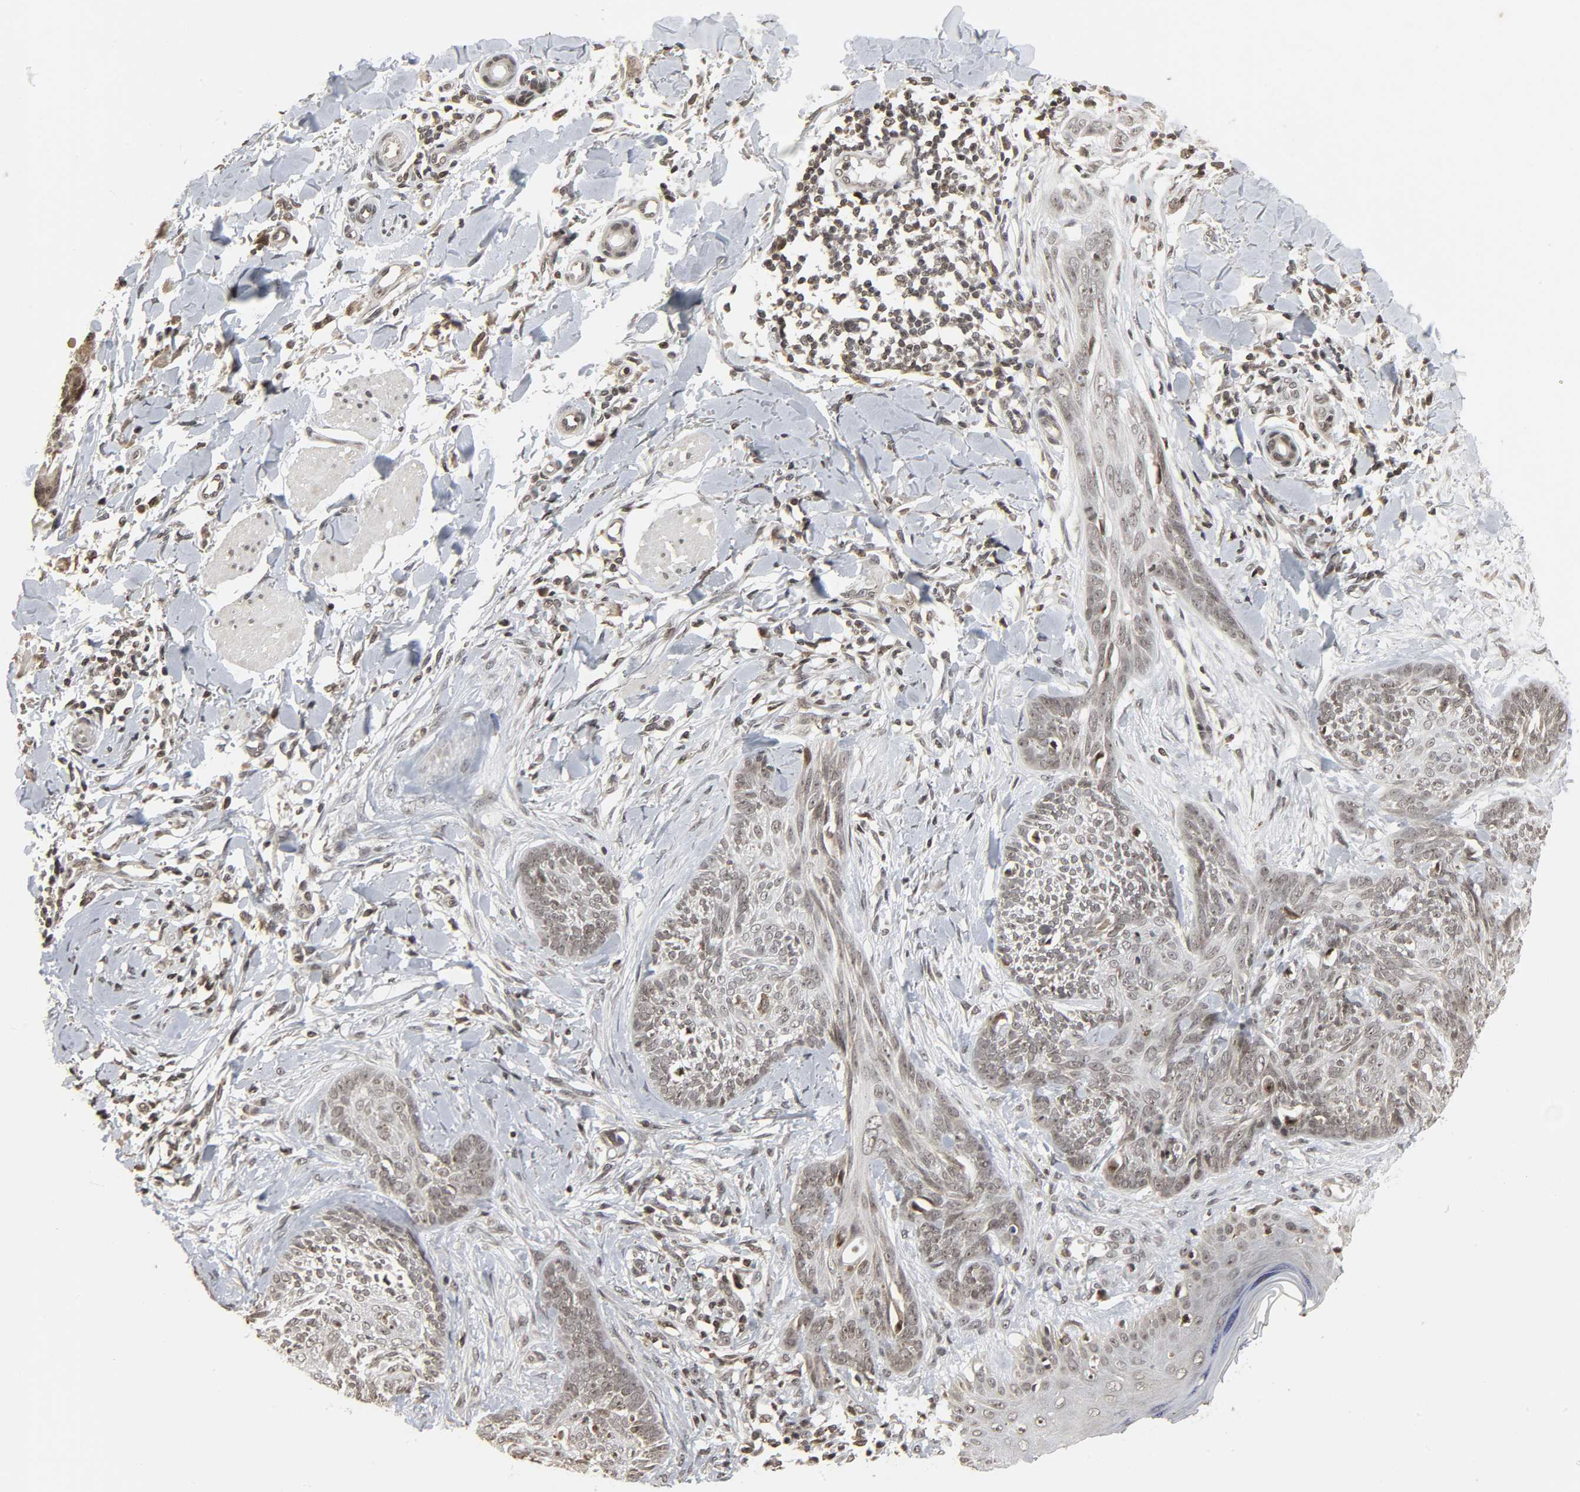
{"staining": {"intensity": "weak", "quantity": "25%-75%", "location": "nuclear"}, "tissue": "skin cancer", "cell_type": "Tumor cells", "image_type": "cancer", "snomed": [{"axis": "morphology", "description": "Normal tissue, NOS"}, {"axis": "morphology", "description": "Basal cell carcinoma"}, {"axis": "topography", "description": "Skin"}], "caption": "Brown immunohistochemical staining in skin basal cell carcinoma shows weak nuclear expression in approximately 25%-75% of tumor cells. (DAB IHC with brightfield microscopy, high magnification).", "gene": "XRCC1", "patient": {"sex": "male", "age": 71}}